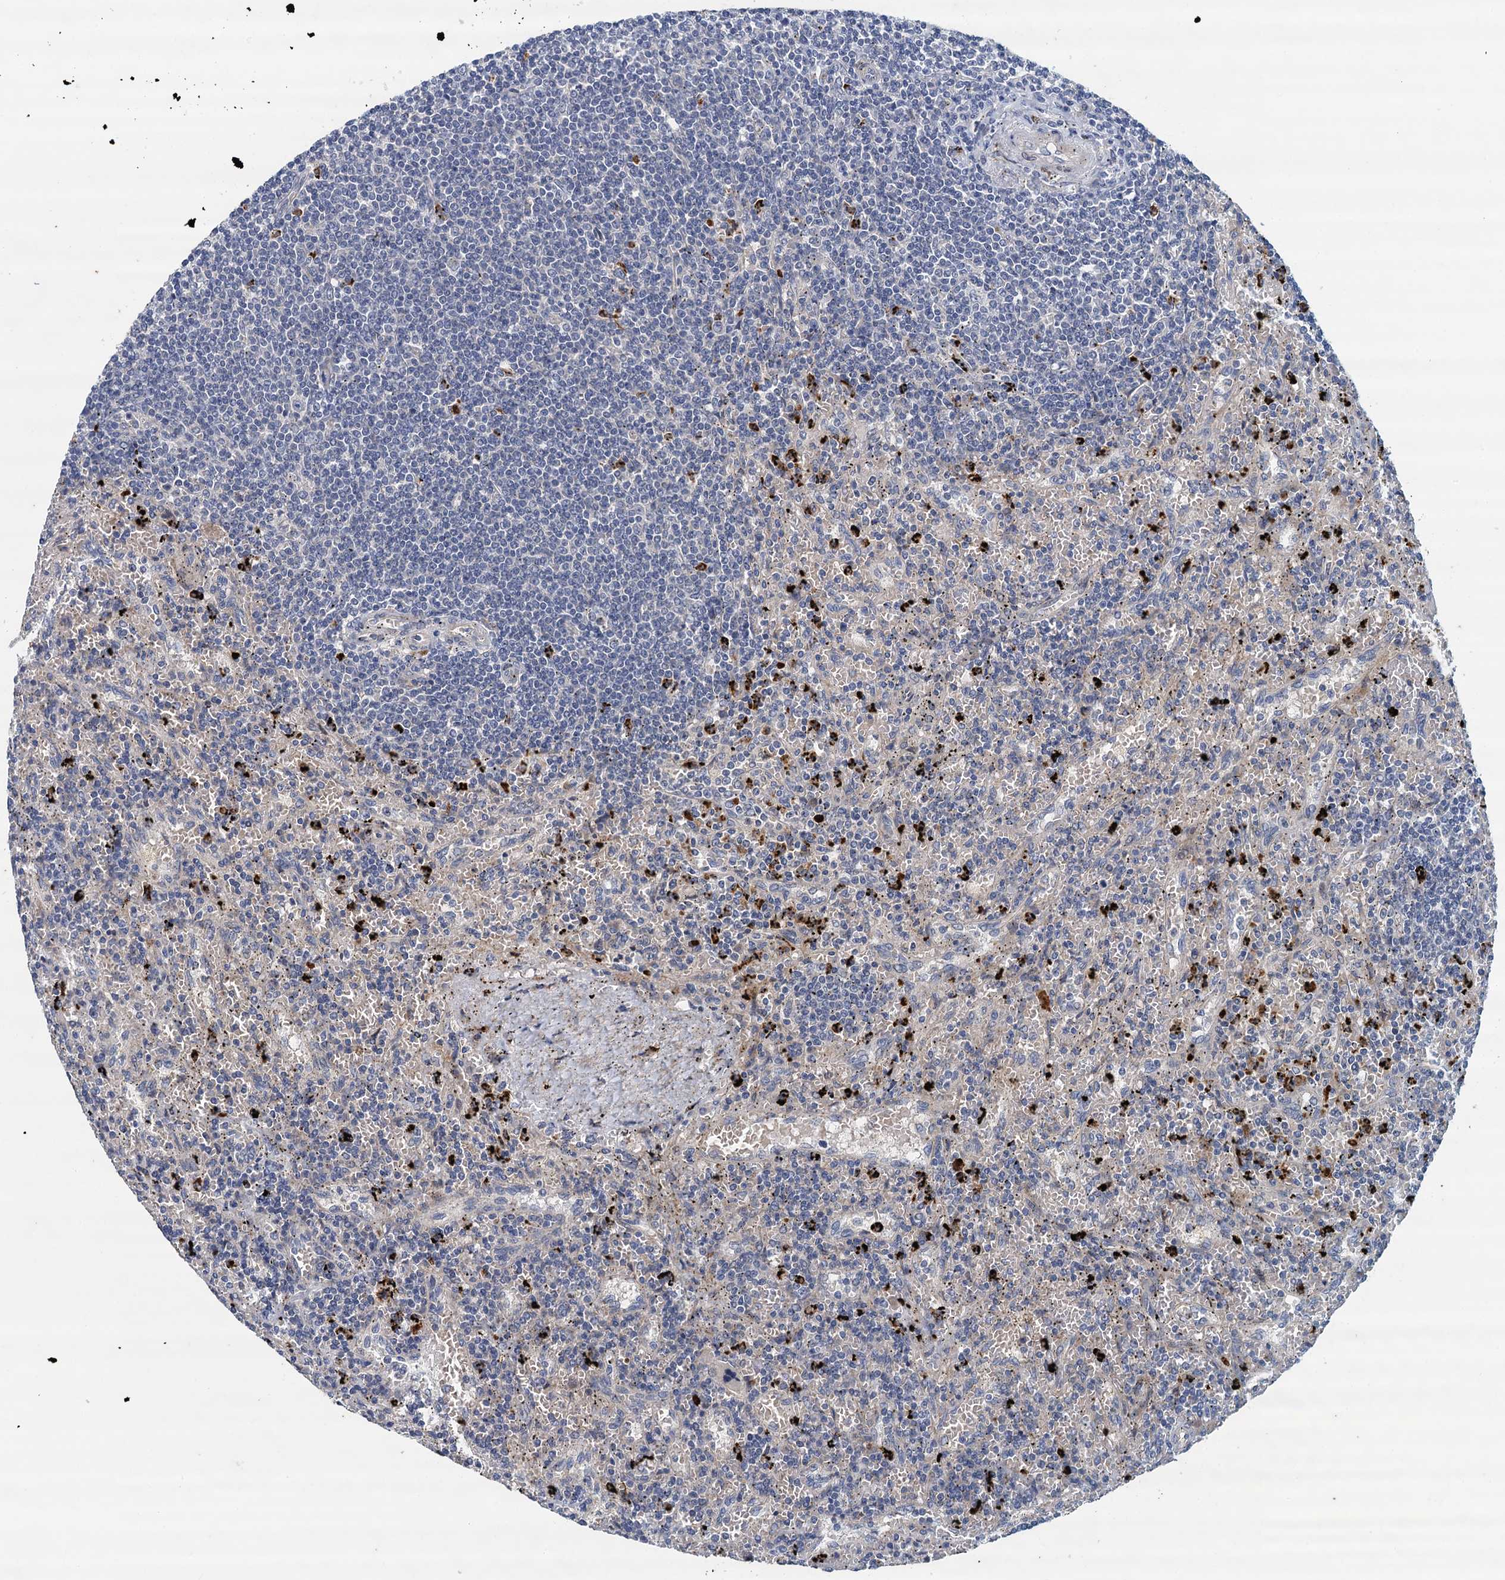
{"staining": {"intensity": "negative", "quantity": "none", "location": "none"}, "tissue": "lymphoma", "cell_type": "Tumor cells", "image_type": "cancer", "snomed": [{"axis": "morphology", "description": "Malignant lymphoma, non-Hodgkin's type, Low grade"}, {"axis": "topography", "description": "Spleen"}], "caption": "A high-resolution micrograph shows immunohistochemistry (IHC) staining of lymphoma, which reveals no significant positivity in tumor cells.", "gene": "TPCN1", "patient": {"sex": "male", "age": 76}}